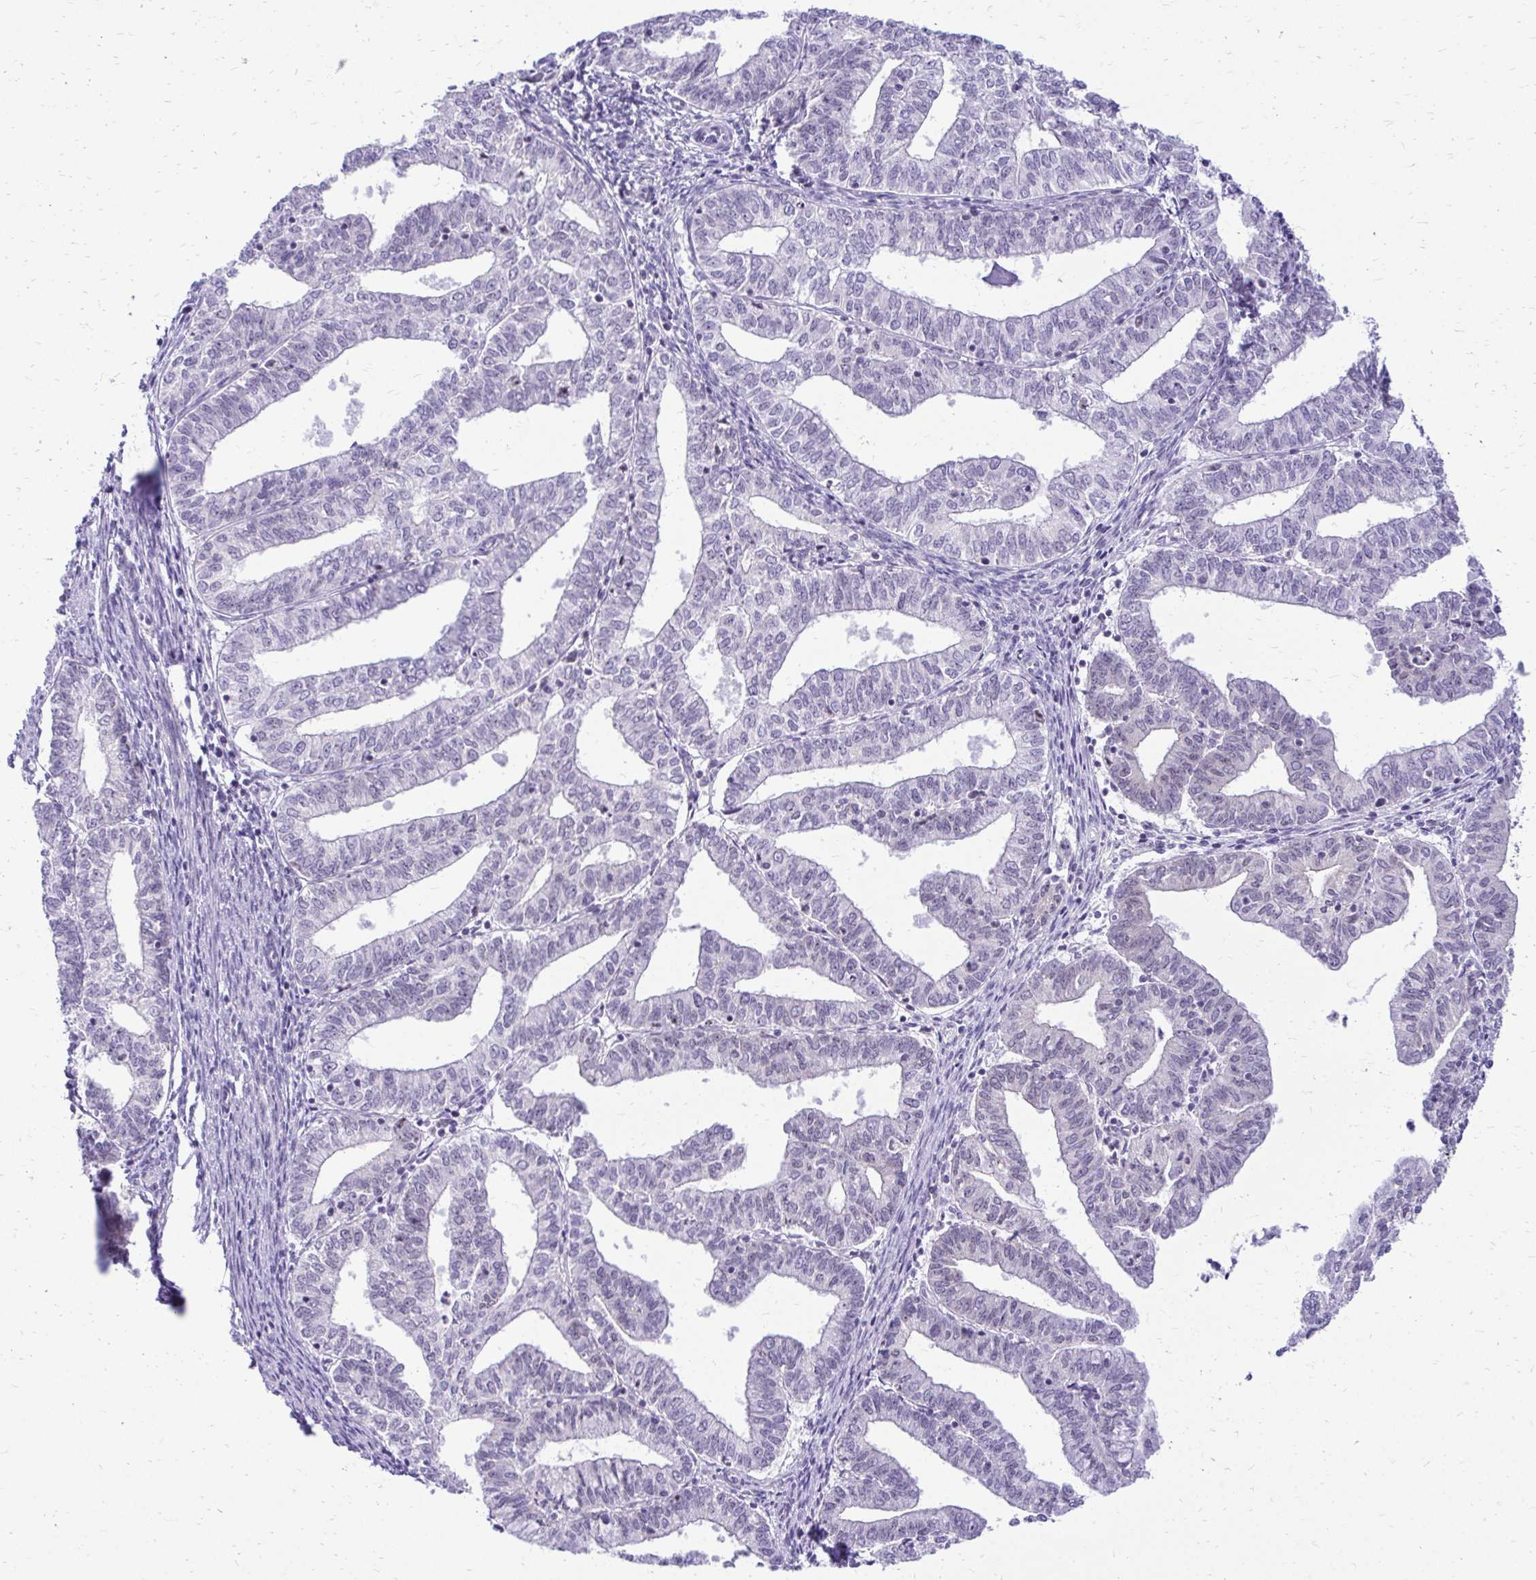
{"staining": {"intensity": "negative", "quantity": "none", "location": "none"}, "tissue": "endometrial cancer", "cell_type": "Tumor cells", "image_type": "cancer", "snomed": [{"axis": "morphology", "description": "Adenocarcinoma, NOS"}, {"axis": "topography", "description": "Endometrium"}], "caption": "Immunohistochemistry (IHC) of human endometrial adenocarcinoma exhibits no staining in tumor cells.", "gene": "NIFK", "patient": {"sex": "female", "age": 61}}